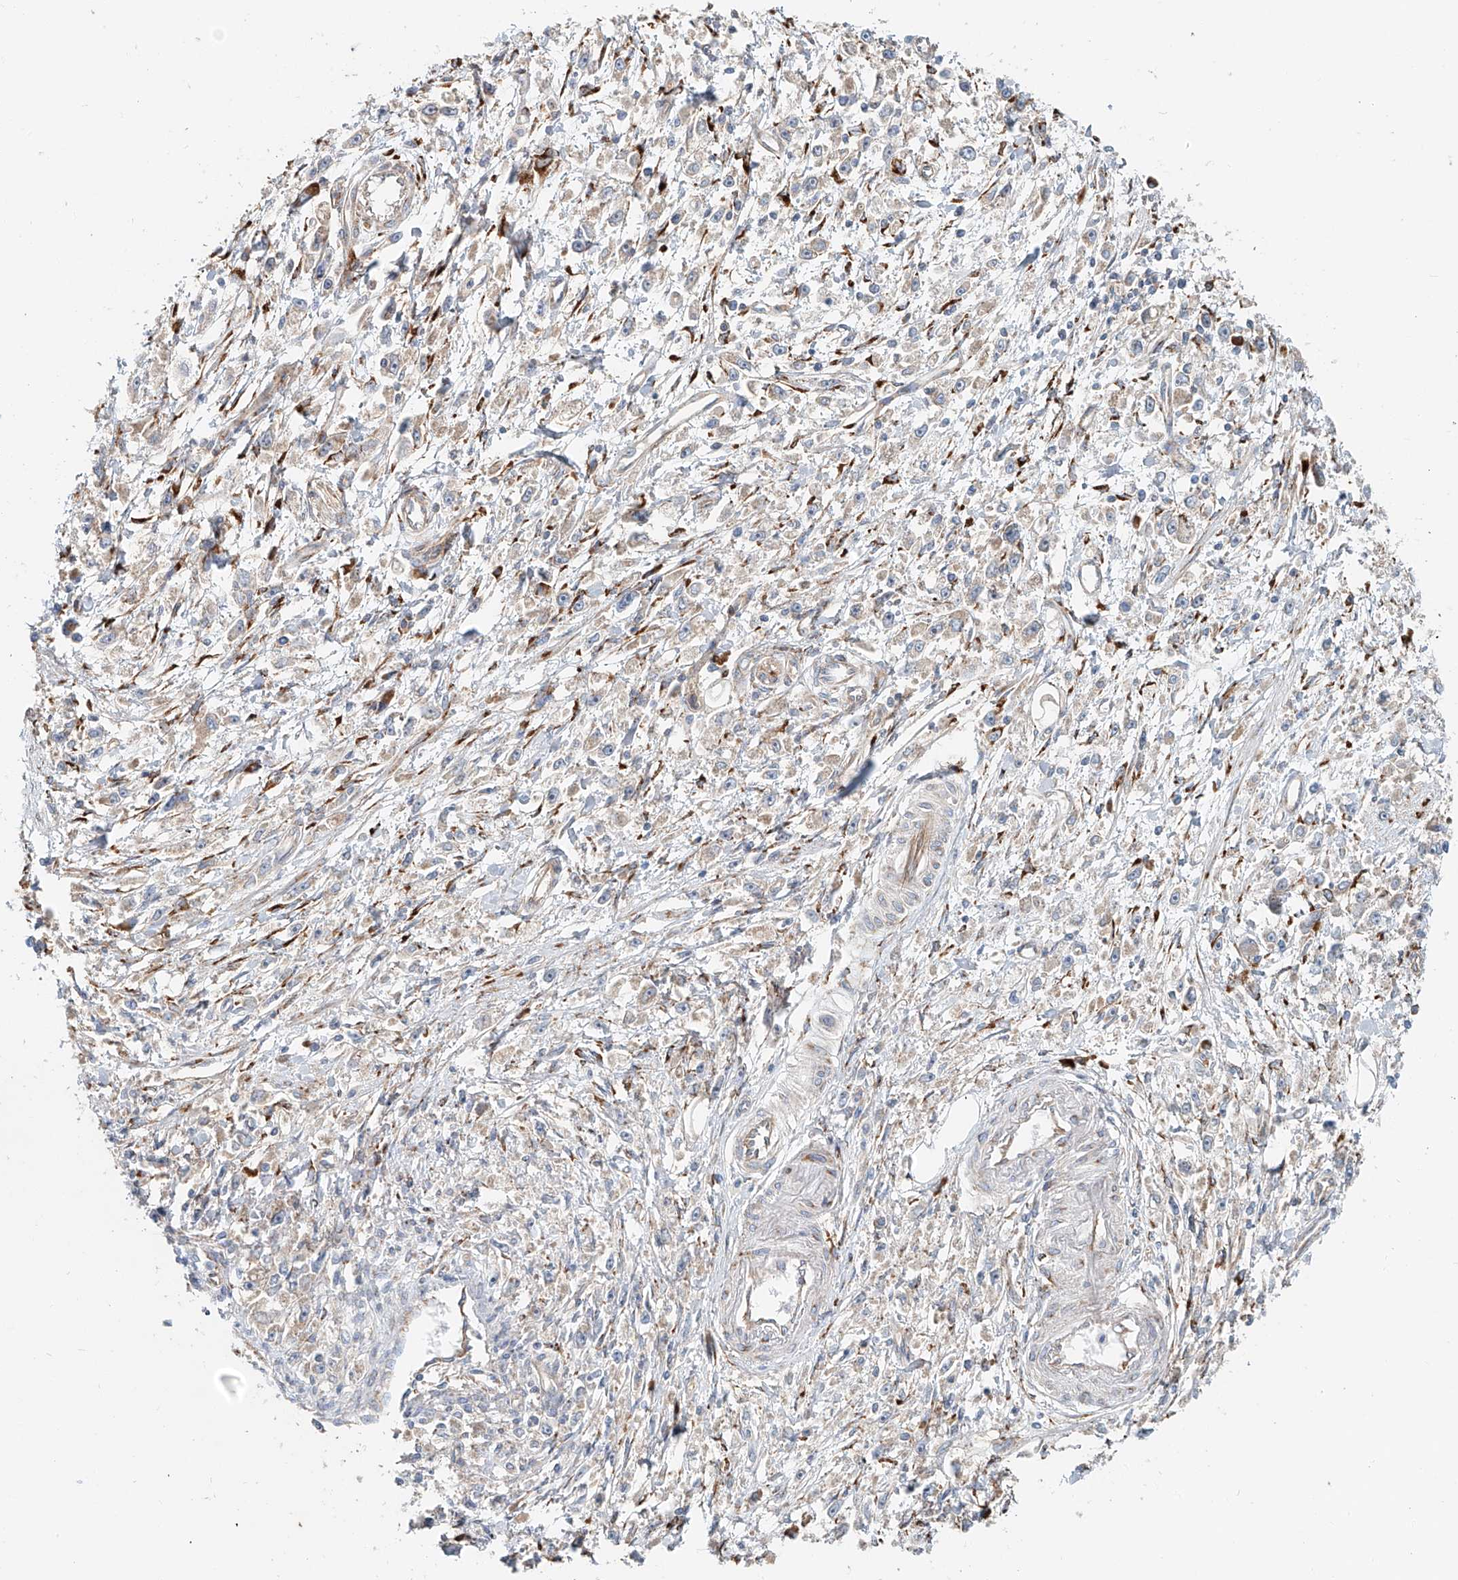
{"staining": {"intensity": "weak", "quantity": "<25%", "location": "cytoplasmic/membranous"}, "tissue": "stomach cancer", "cell_type": "Tumor cells", "image_type": "cancer", "snomed": [{"axis": "morphology", "description": "Adenocarcinoma, NOS"}, {"axis": "topography", "description": "Stomach"}], "caption": "Immunohistochemistry (IHC) of human stomach adenocarcinoma exhibits no positivity in tumor cells.", "gene": "SNAP29", "patient": {"sex": "female", "age": 59}}